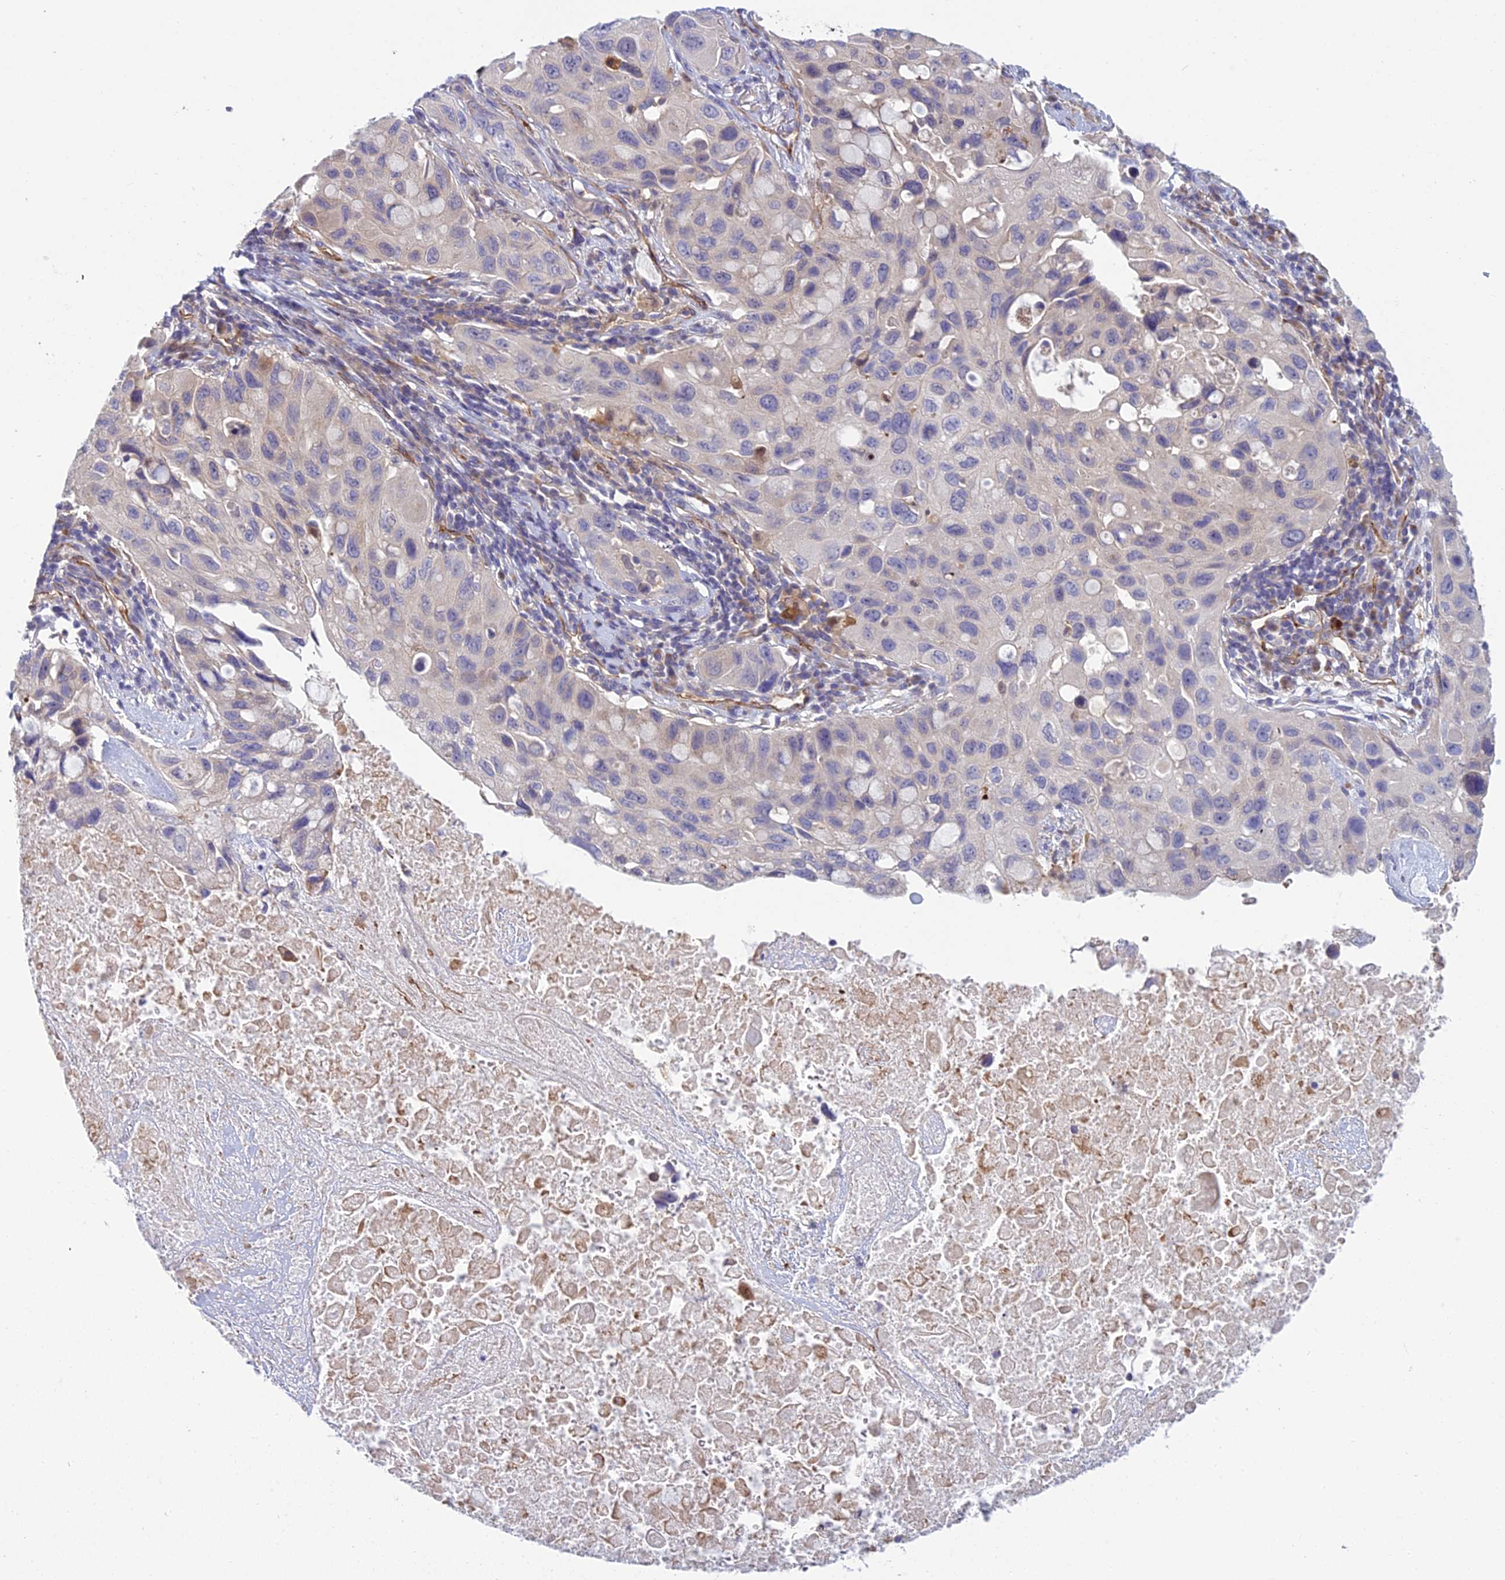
{"staining": {"intensity": "negative", "quantity": "none", "location": "none"}, "tissue": "lung cancer", "cell_type": "Tumor cells", "image_type": "cancer", "snomed": [{"axis": "morphology", "description": "Squamous cell carcinoma, NOS"}, {"axis": "topography", "description": "Lung"}], "caption": "DAB (3,3'-diaminobenzidine) immunohistochemical staining of human squamous cell carcinoma (lung) displays no significant expression in tumor cells.", "gene": "DUS2", "patient": {"sex": "female", "age": 73}}